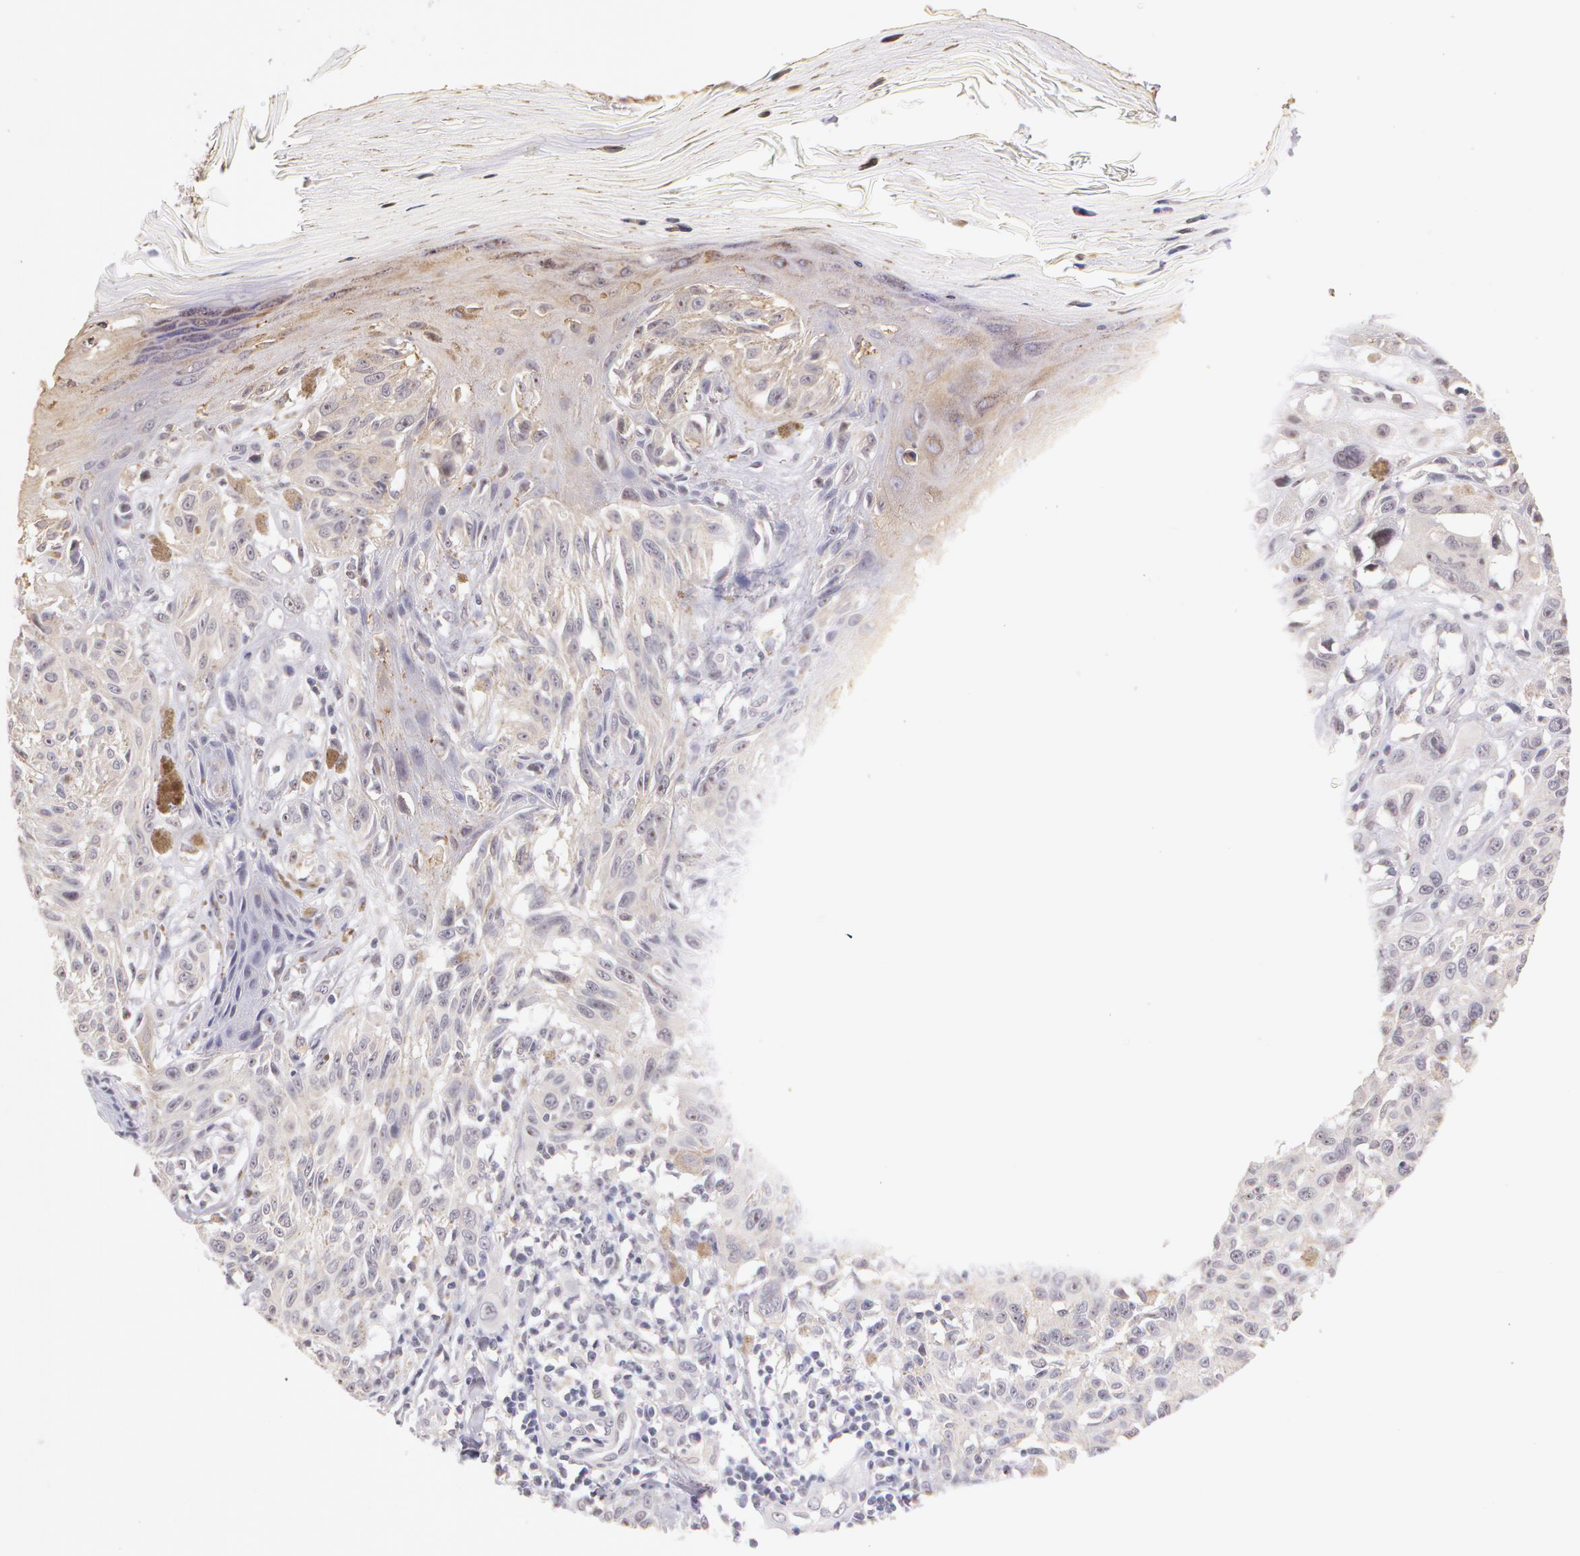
{"staining": {"intensity": "negative", "quantity": "none", "location": "none"}, "tissue": "melanoma", "cell_type": "Tumor cells", "image_type": "cancer", "snomed": [{"axis": "morphology", "description": "Malignant melanoma, NOS"}, {"axis": "topography", "description": "Skin"}], "caption": "The photomicrograph displays no staining of tumor cells in melanoma.", "gene": "ZNF597", "patient": {"sex": "female", "age": 77}}